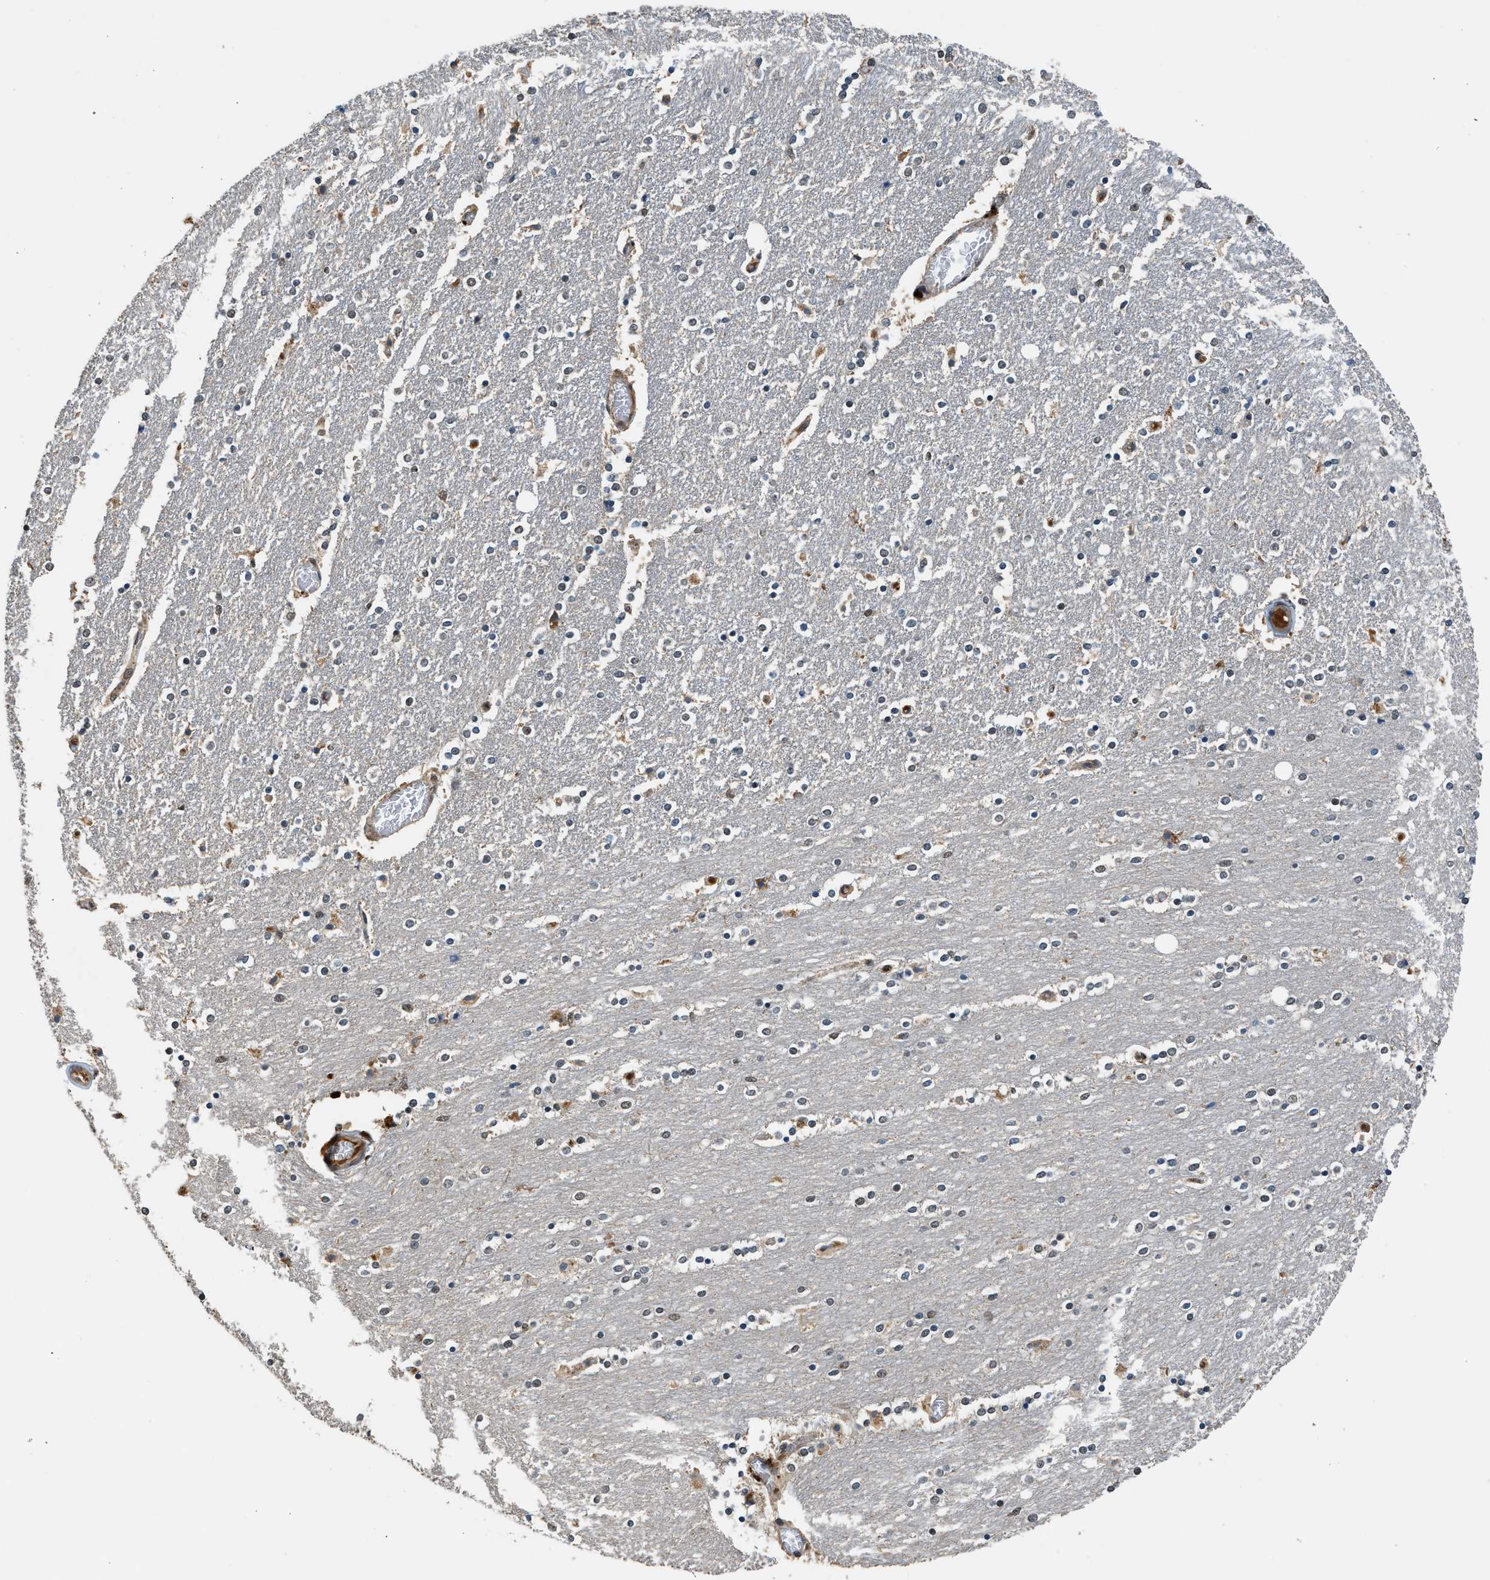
{"staining": {"intensity": "moderate", "quantity": "<25%", "location": "cytoplasmic/membranous"}, "tissue": "caudate", "cell_type": "Glial cells", "image_type": "normal", "snomed": [{"axis": "morphology", "description": "Normal tissue, NOS"}, {"axis": "topography", "description": "Lateral ventricle wall"}], "caption": "Protein analysis of normal caudate displays moderate cytoplasmic/membranous staining in approximately <25% of glial cells.", "gene": "SLC15A4", "patient": {"sex": "female", "age": 54}}